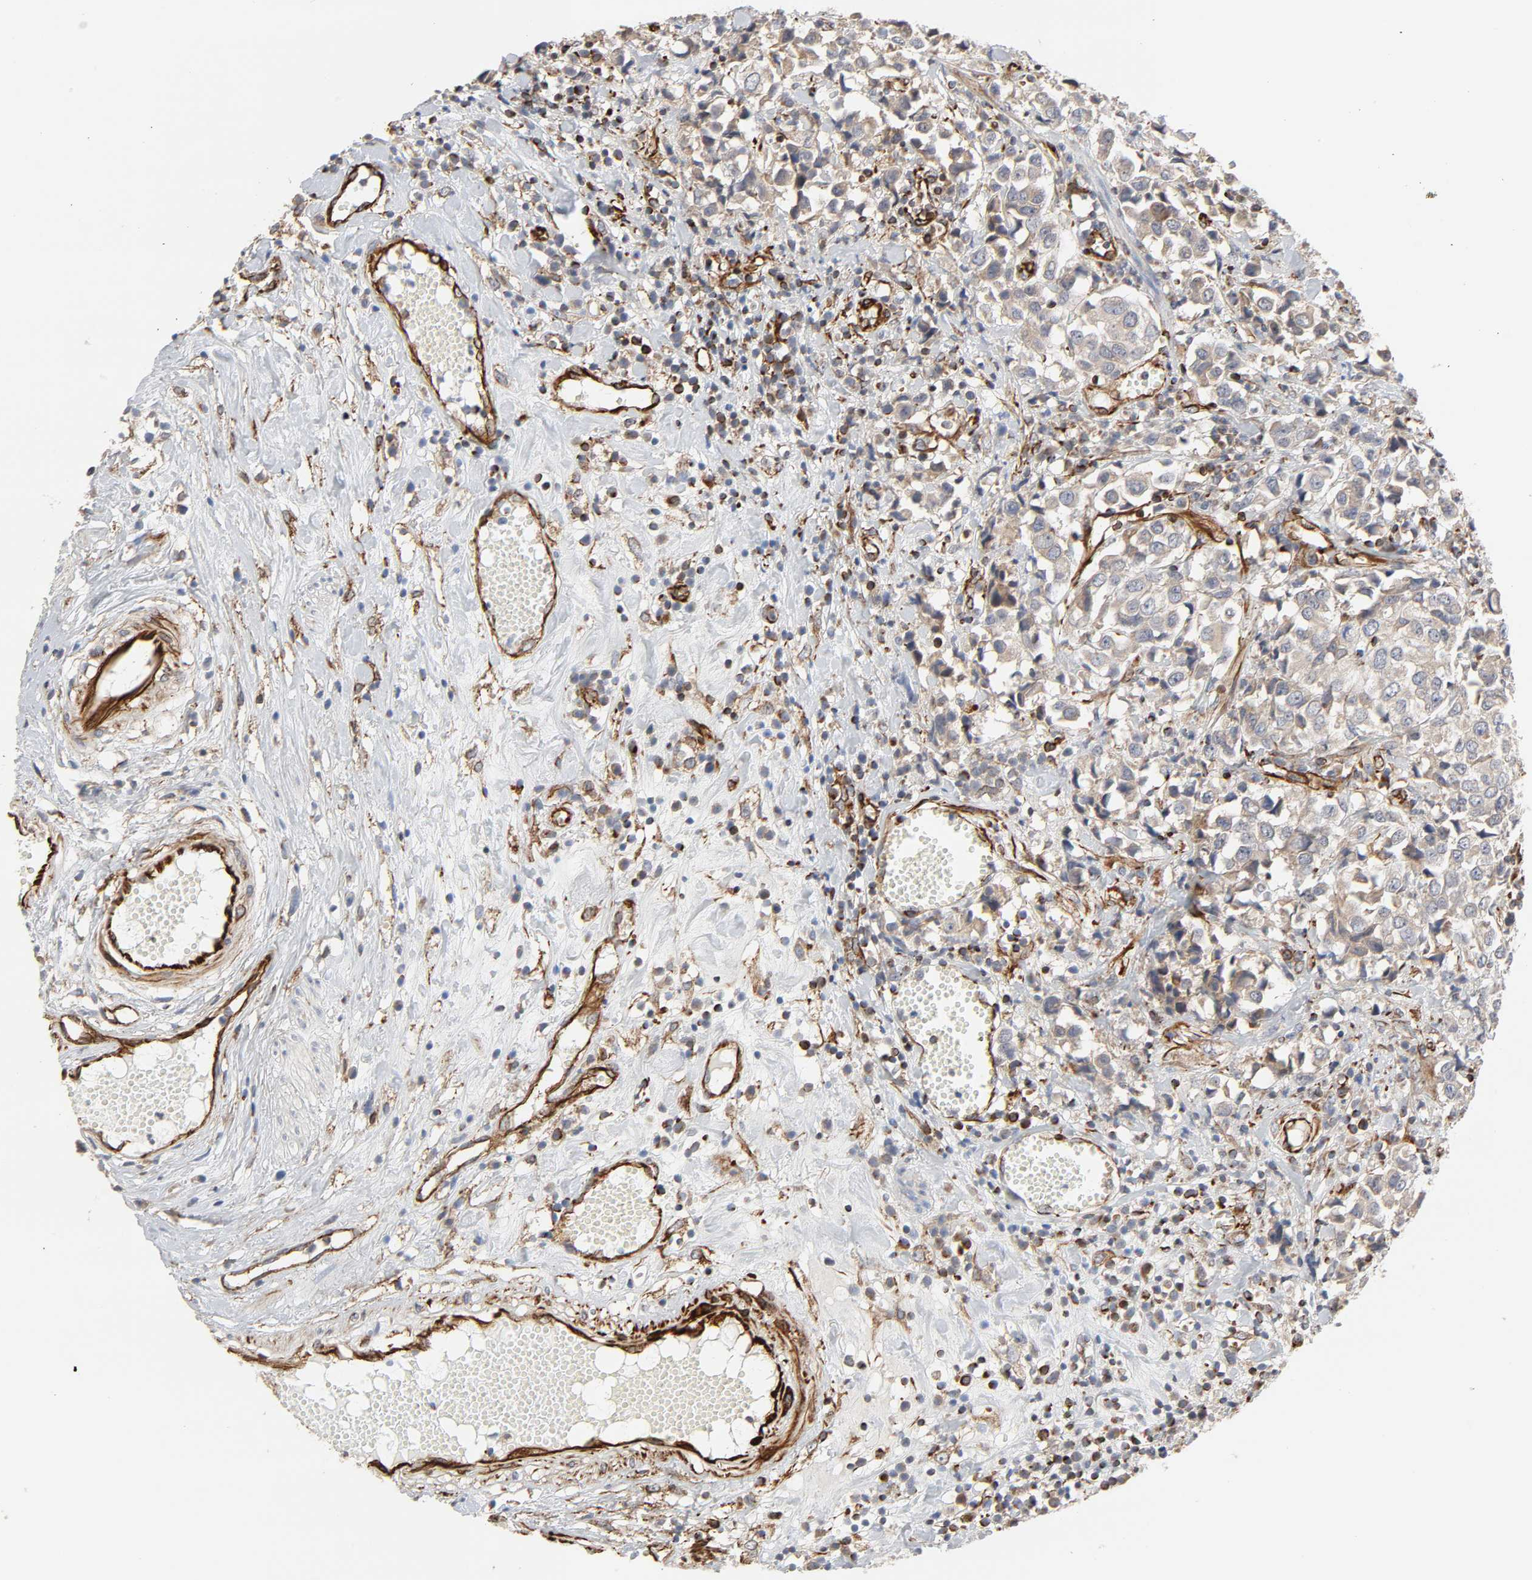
{"staining": {"intensity": "moderate", "quantity": ">75%", "location": "cytoplasmic/membranous"}, "tissue": "urothelial cancer", "cell_type": "Tumor cells", "image_type": "cancer", "snomed": [{"axis": "morphology", "description": "Urothelial carcinoma, High grade"}, {"axis": "topography", "description": "Urinary bladder"}], "caption": "A brown stain shows moderate cytoplasmic/membranous expression of a protein in human urothelial cancer tumor cells.", "gene": "FAM118A", "patient": {"sex": "female", "age": 75}}